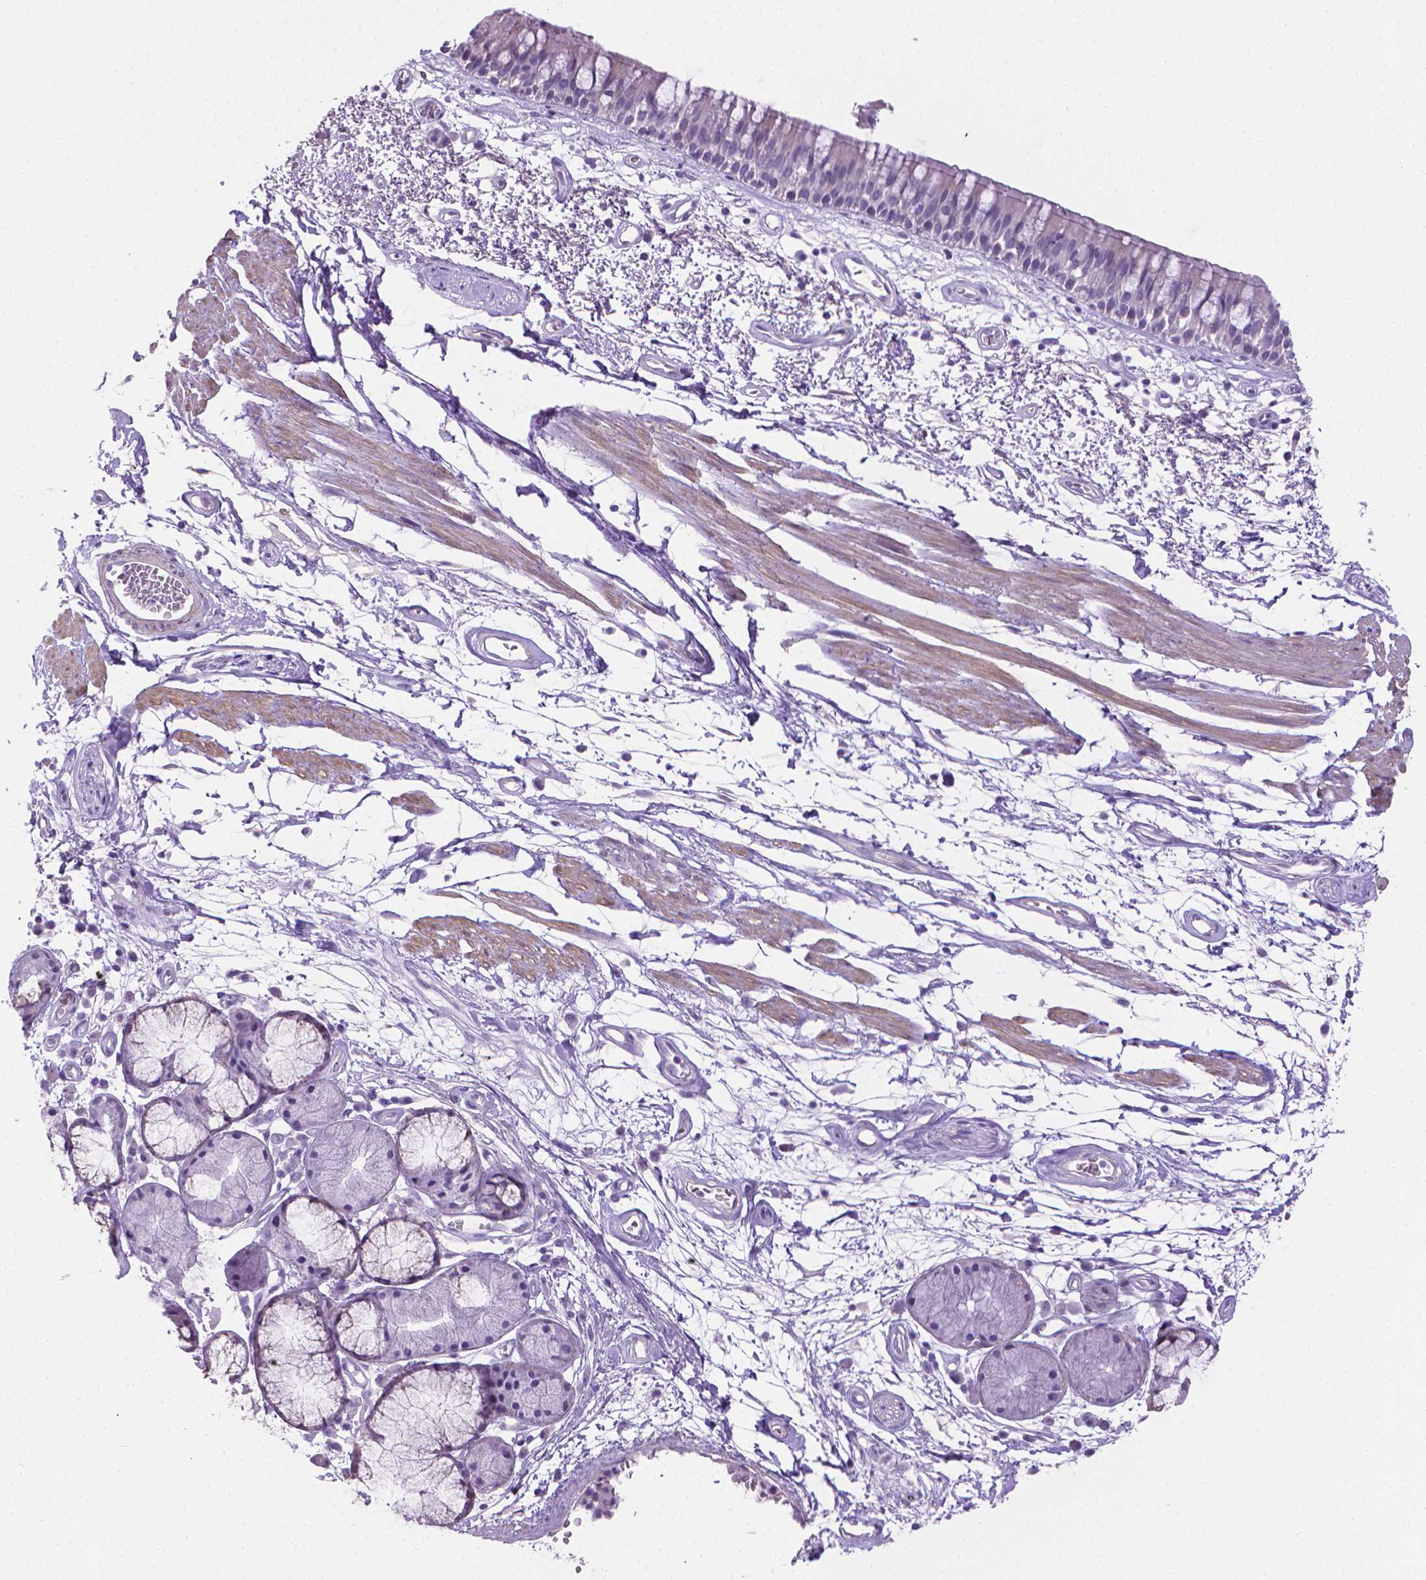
{"staining": {"intensity": "negative", "quantity": "none", "location": "none"}, "tissue": "bronchus", "cell_type": "Respiratory epithelial cells", "image_type": "normal", "snomed": [{"axis": "morphology", "description": "Normal tissue, NOS"}, {"axis": "morphology", "description": "Squamous cell carcinoma, NOS"}, {"axis": "topography", "description": "Cartilage tissue"}, {"axis": "topography", "description": "Bronchus"}, {"axis": "topography", "description": "Lung"}], "caption": "Benign bronchus was stained to show a protein in brown. There is no significant expression in respiratory epithelial cells. (Brightfield microscopy of DAB (3,3'-diaminobenzidine) IHC at high magnification).", "gene": "PNMA2", "patient": {"sex": "male", "age": 66}}